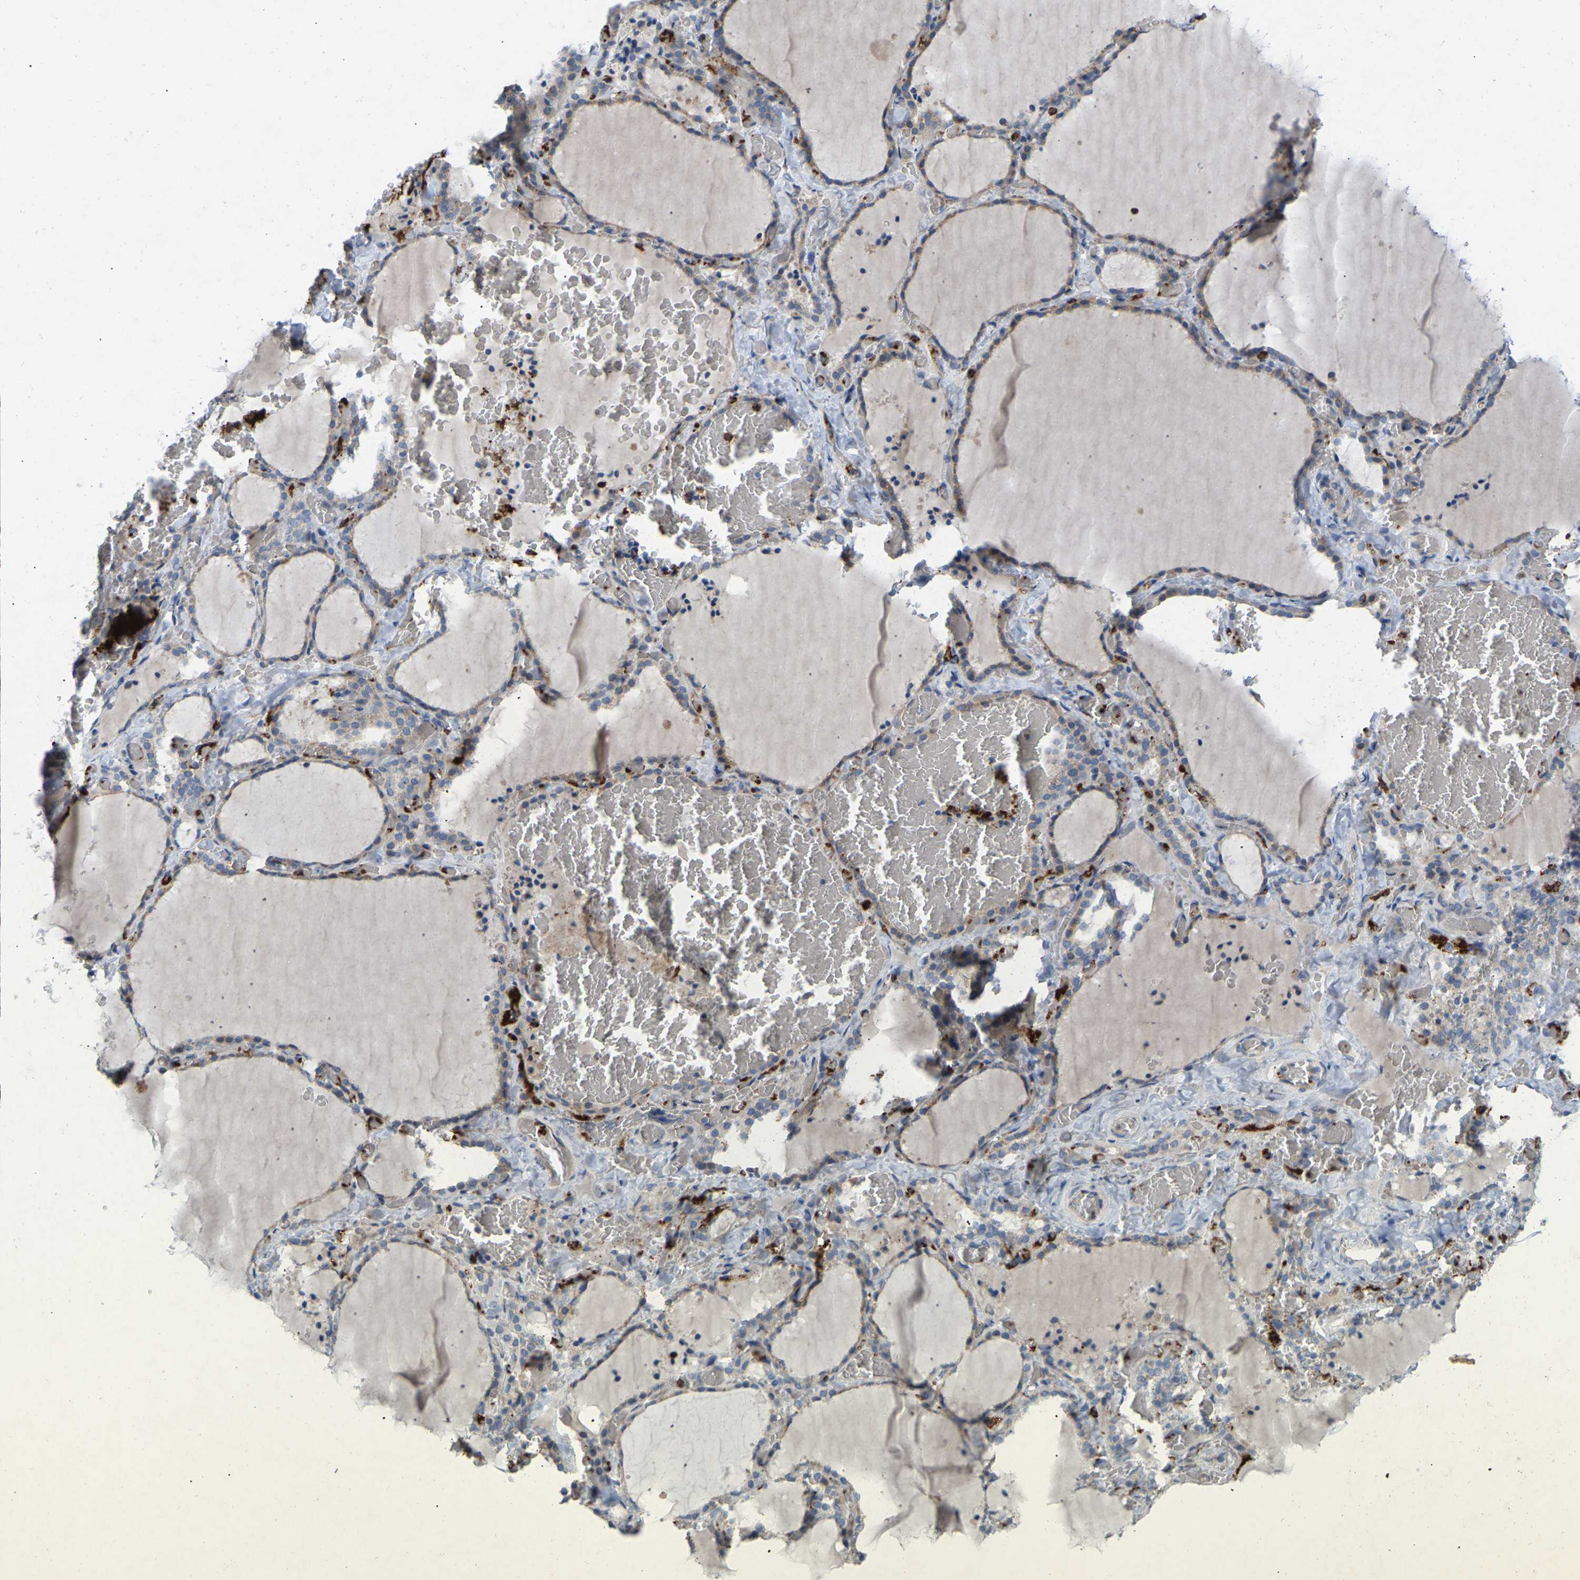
{"staining": {"intensity": "weak", "quantity": "25%-75%", "location": "cytoplasmic/membranous"}, "tissue": "thyroid gland", "cell_type": "Glandular cells", "image_type": "normal", "snomed": [{"axis": "morphology", "description": "Normal tissue, NOS"}, {"axis": "topography", "description": "Thyroid gland"}], "caption": "Thyroid gland stained with a brown dye reveals weak cytoplasmic/membranous positive positivity in approximately 25%-75% of glandular cells.", "gene": "RHEB", "patient": {"sex": "female", "age": 22}}